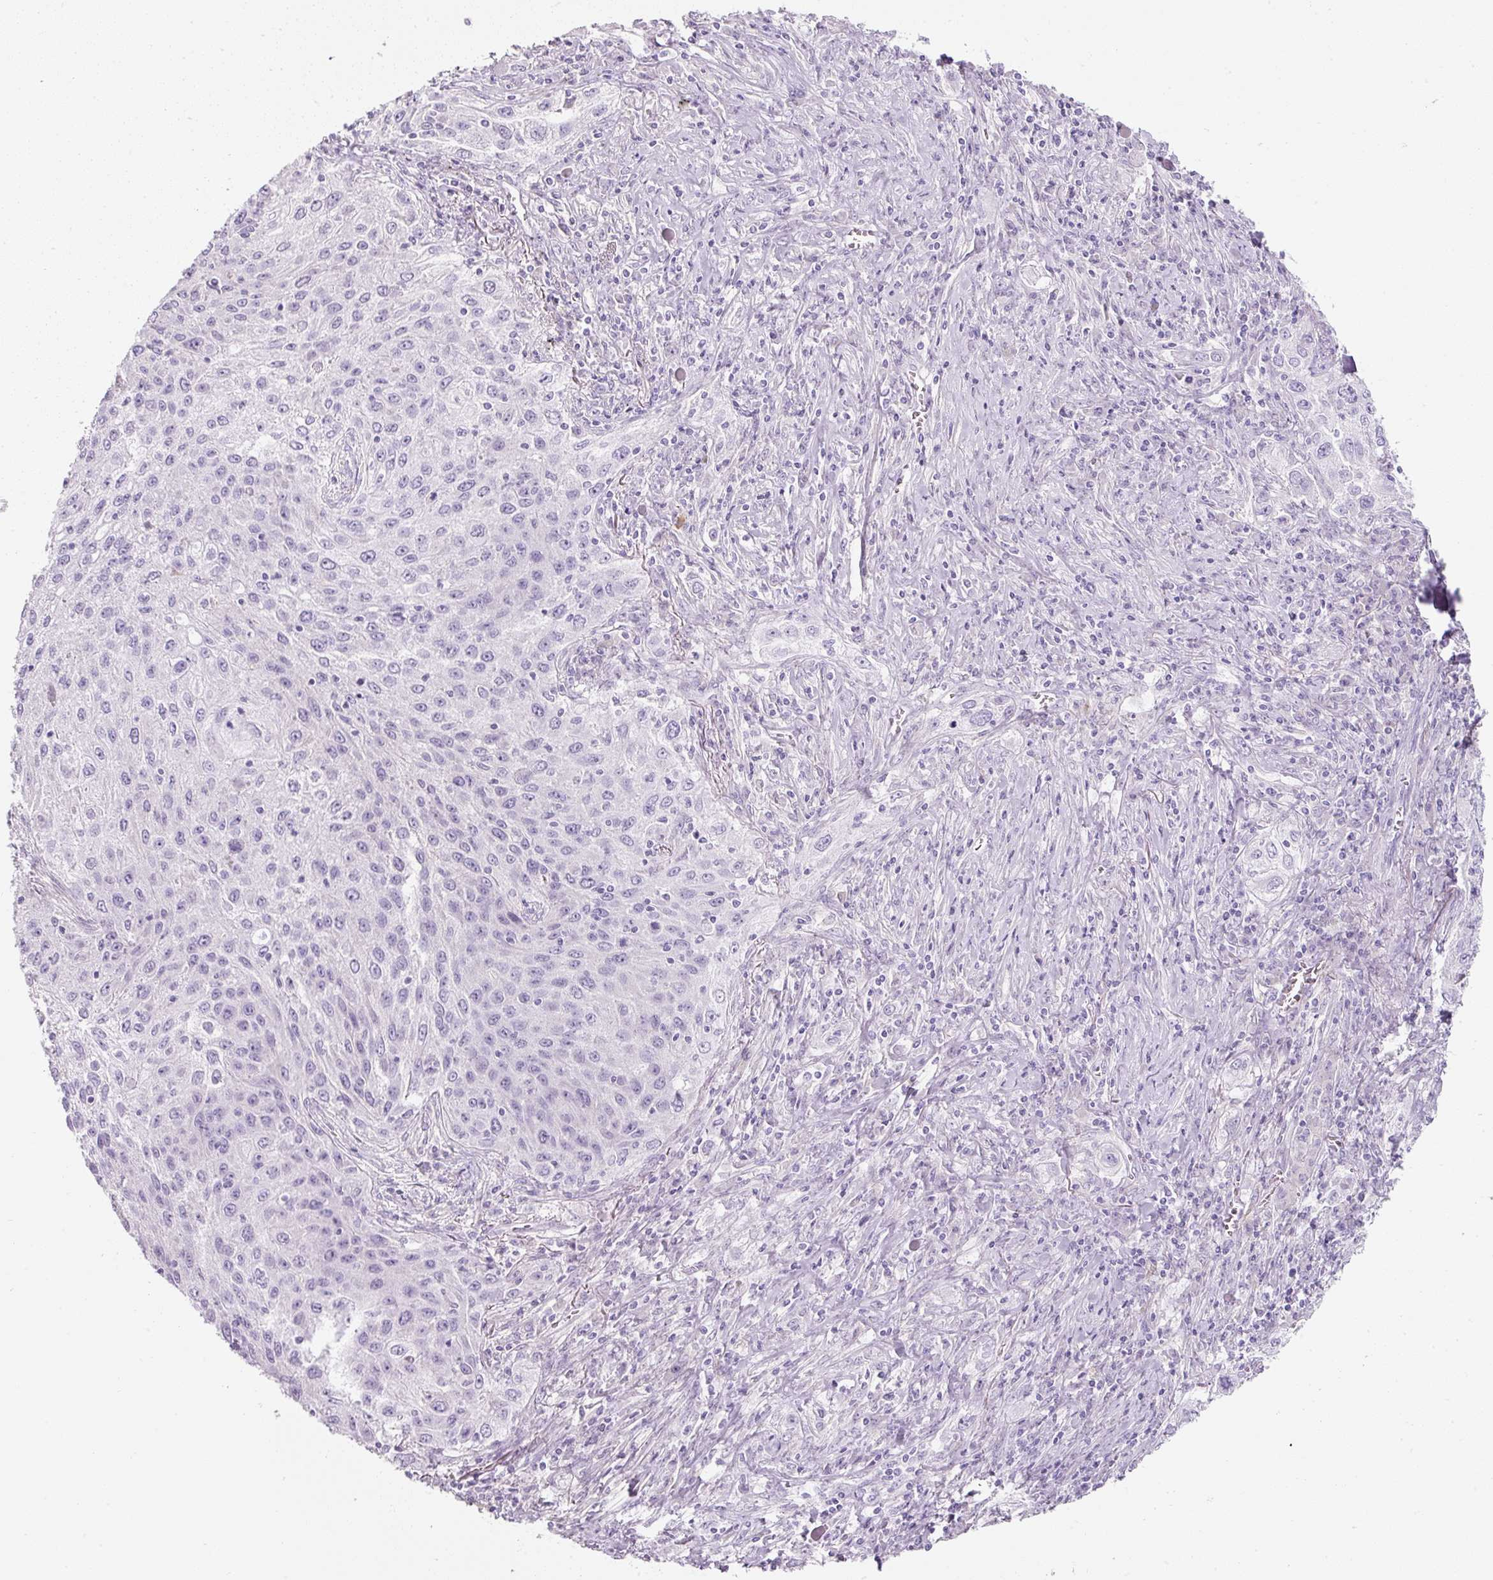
{"staining": {"intensity": "negative", "quantity": "none", "location": "none"}, "tissue": "lung cancer", "cell_type": "Tumor cells", "image_type": "cancer", "snomed": [{"axis": "morphology", "description": "Squamous cell carcinoma, NOS"}, {"axis": "topography", "description": "Lung"}], "caption": "Lung squamous cell carcinoma was stained to show a protein in brown. There is no significant expression in tumor cells.", "gene": "DNM1", "patient": {"sex": "female", "age": 69}}